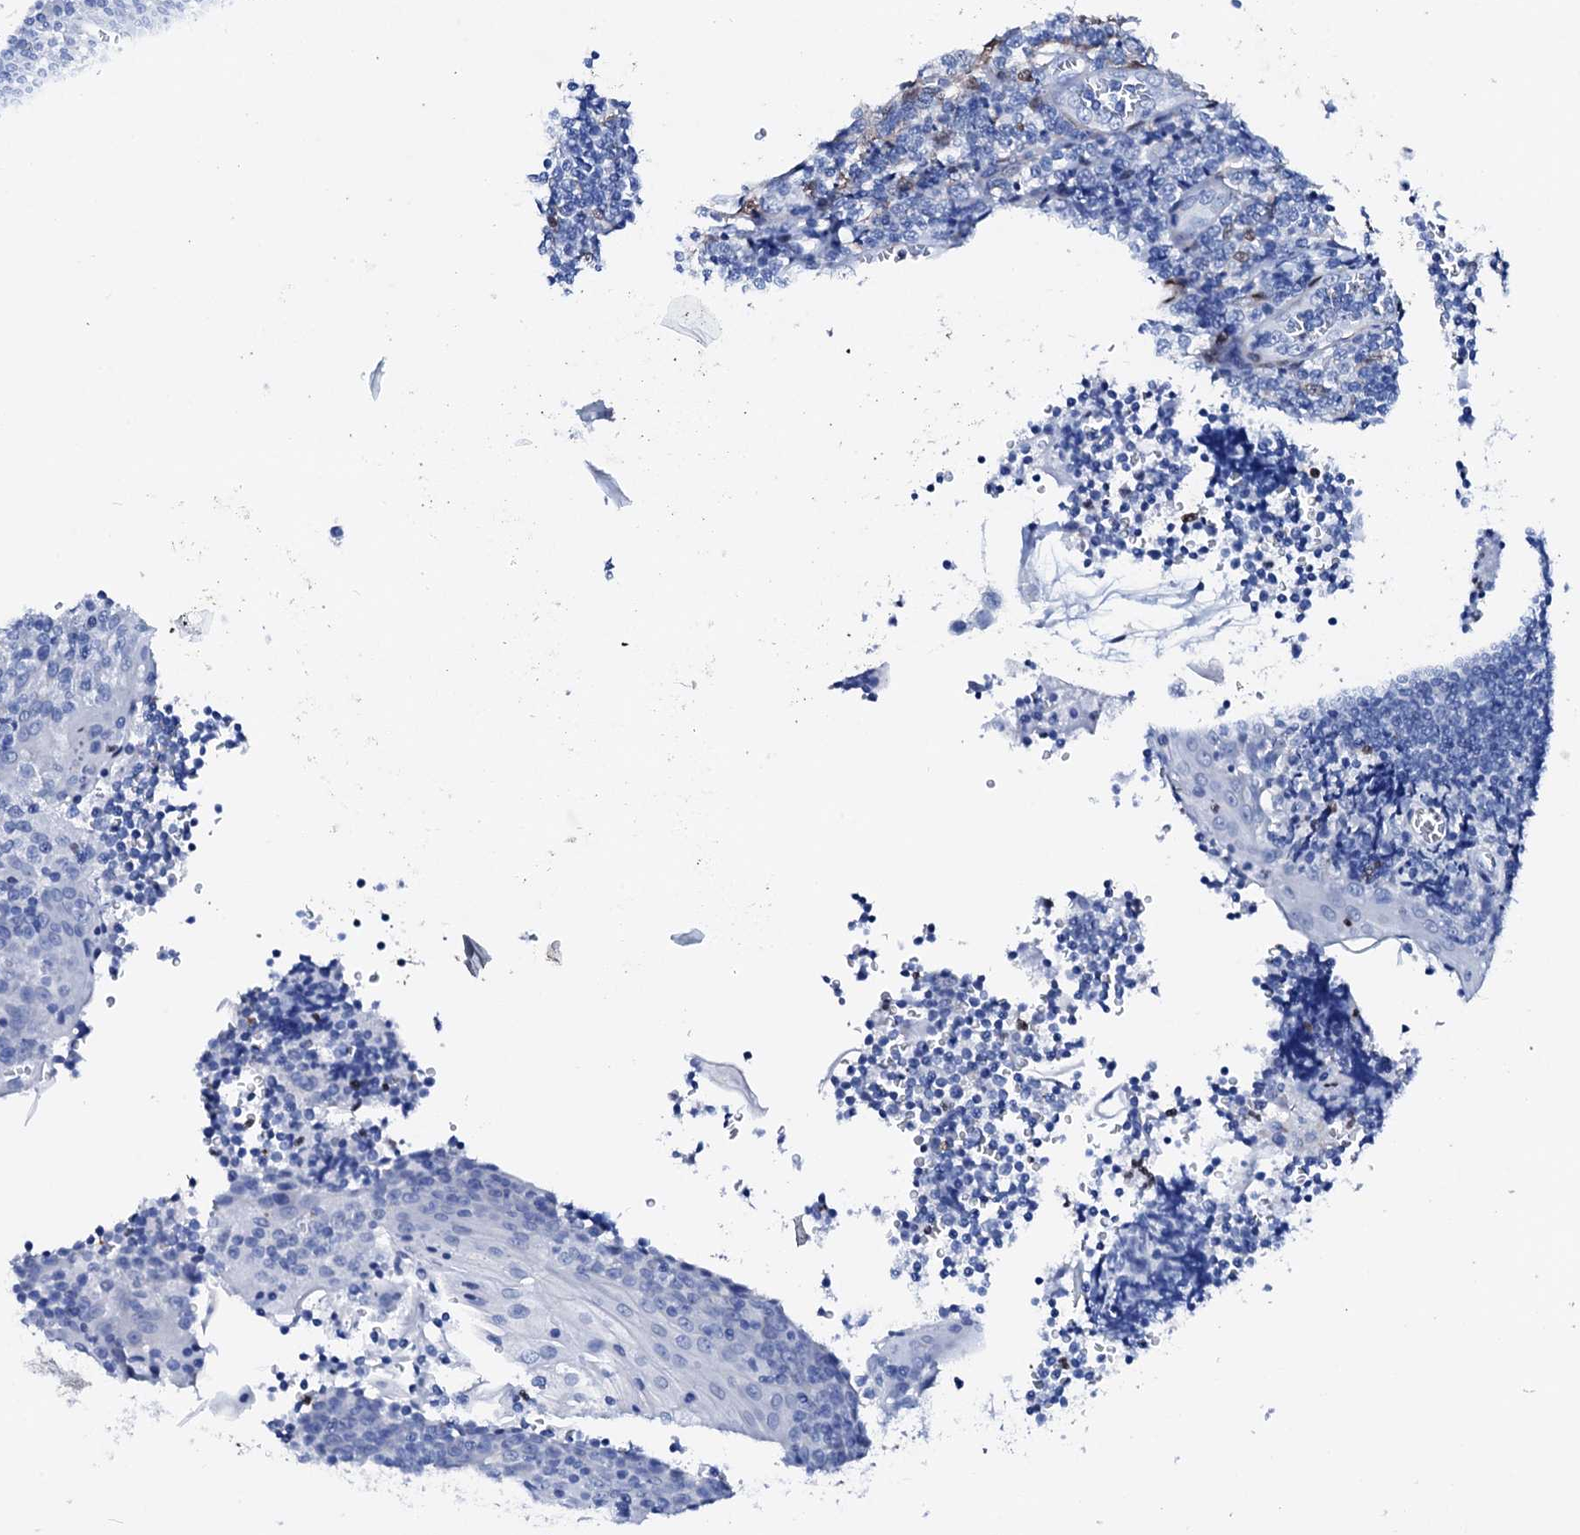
{"staining": {"intensity": "moderate", "quantity": "<25%", "location": "none"}, "tissue": "tonsil", "cell_type": "Germinal center cells", "image_type": "normal", "snomed": [{"axis": "morphology", "description": "Normal tissue, NOS"}, {"axis": "topography", "description": "Tonsil"}], "caption": "Immunohistochemical staining of normal human tonsil shows low levels of moderate None expression in about <25% of germinal center cells. Immunohistochemistry (ihc) stains the protein in brown and the nuclei are stained blue.", "gene": "NRIP2", "patient": {"sex": "male", "age": 27}}